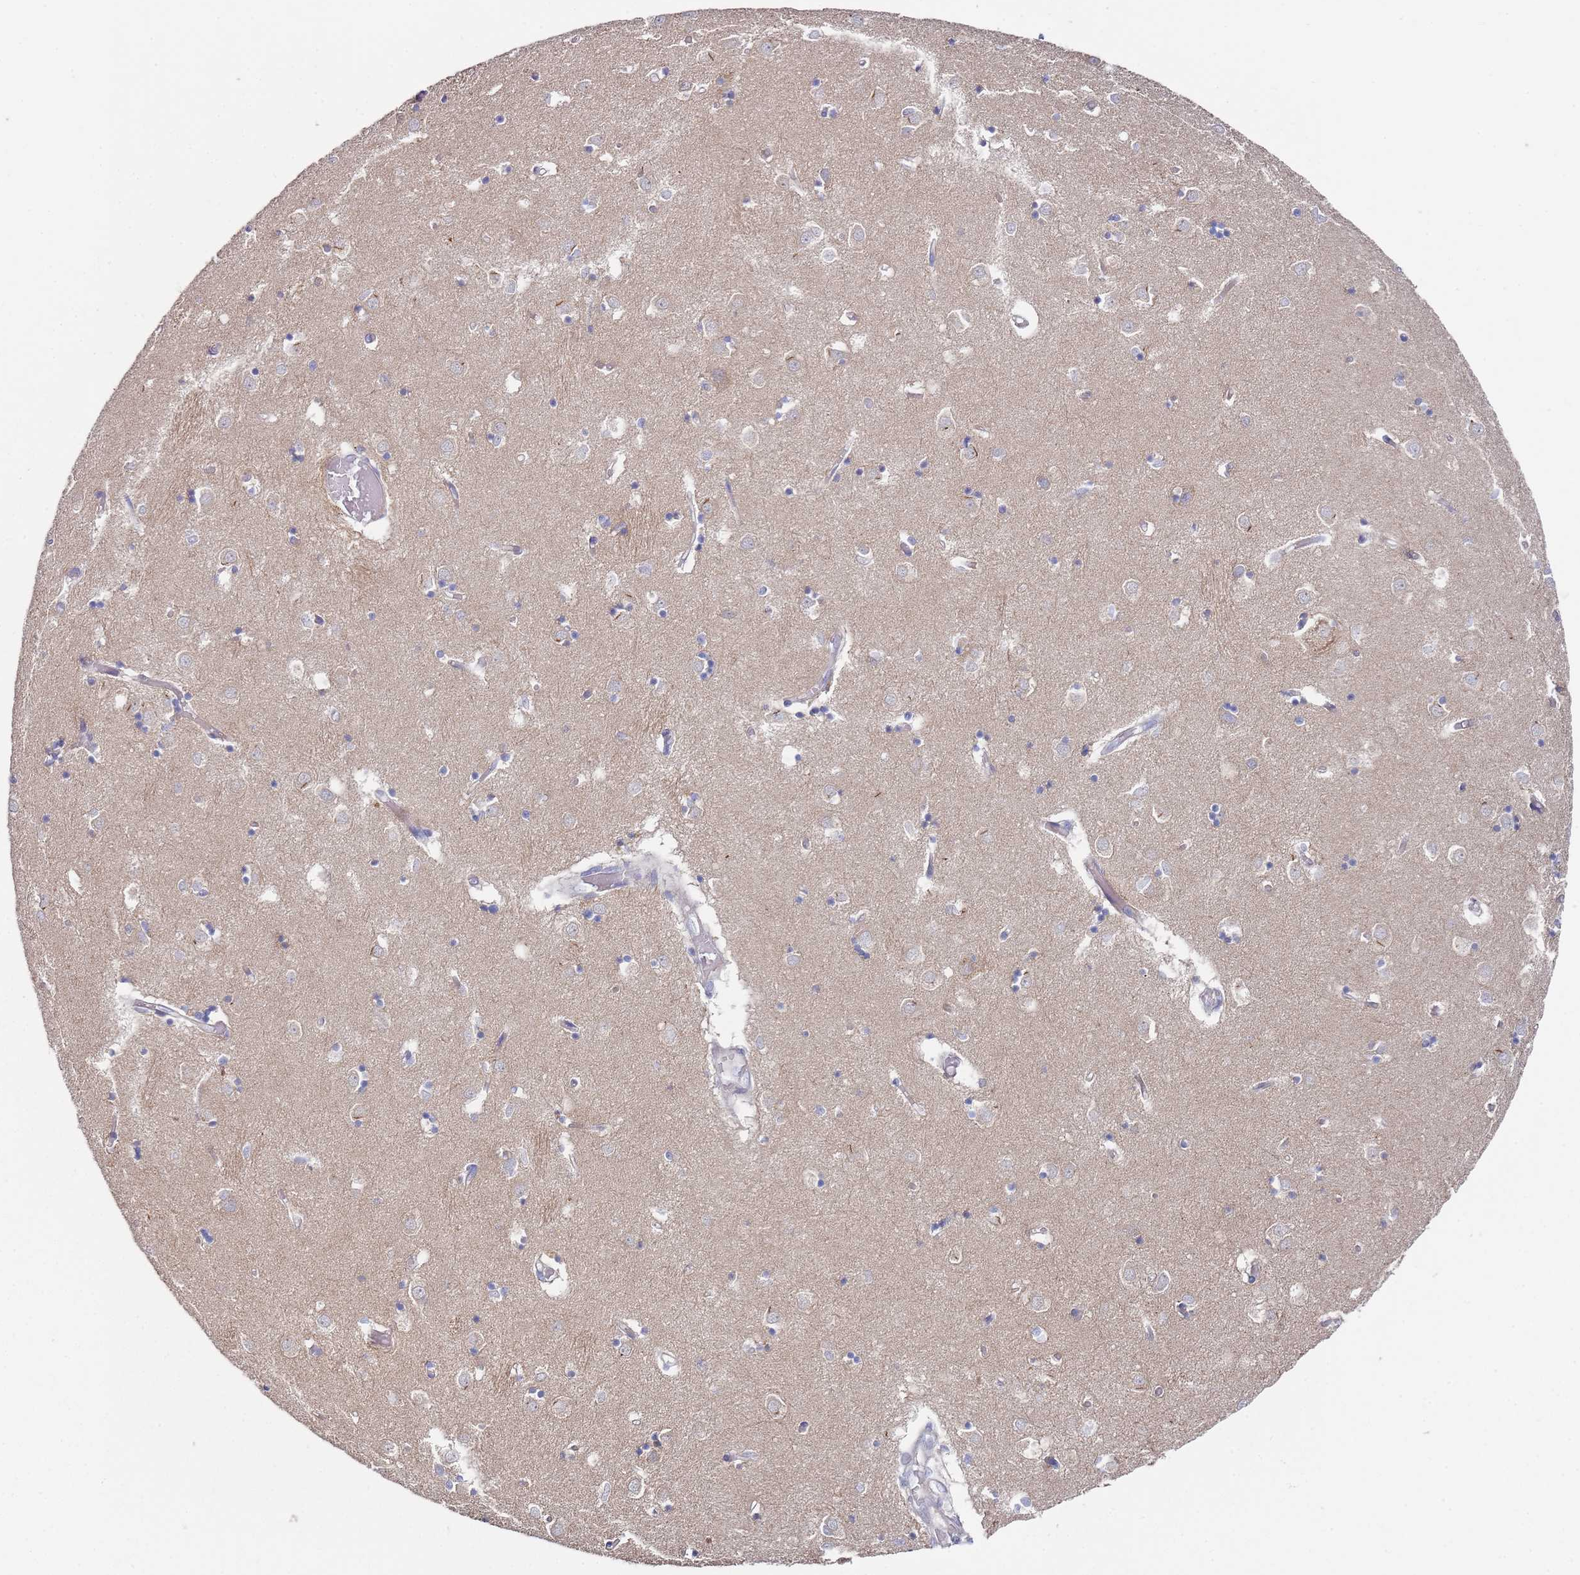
{"staining": {"intensity": "negative", "quantity": "none", "location": "none"}, "tissue": "caudate", "cell_type": "Glial cells", "image_type": "normal", "snomed": [{"axis": "morphology", "description": "Normal tissue, NOS"}, {"axis": "topography", "description": "Lateral ventricle wall"}], "caption": "Immunohistochemistry of normal human caudate demonstrates no staining in glial cells.", "gene": "SCAPER", "patient": {"sex": "male", "age": 70}}